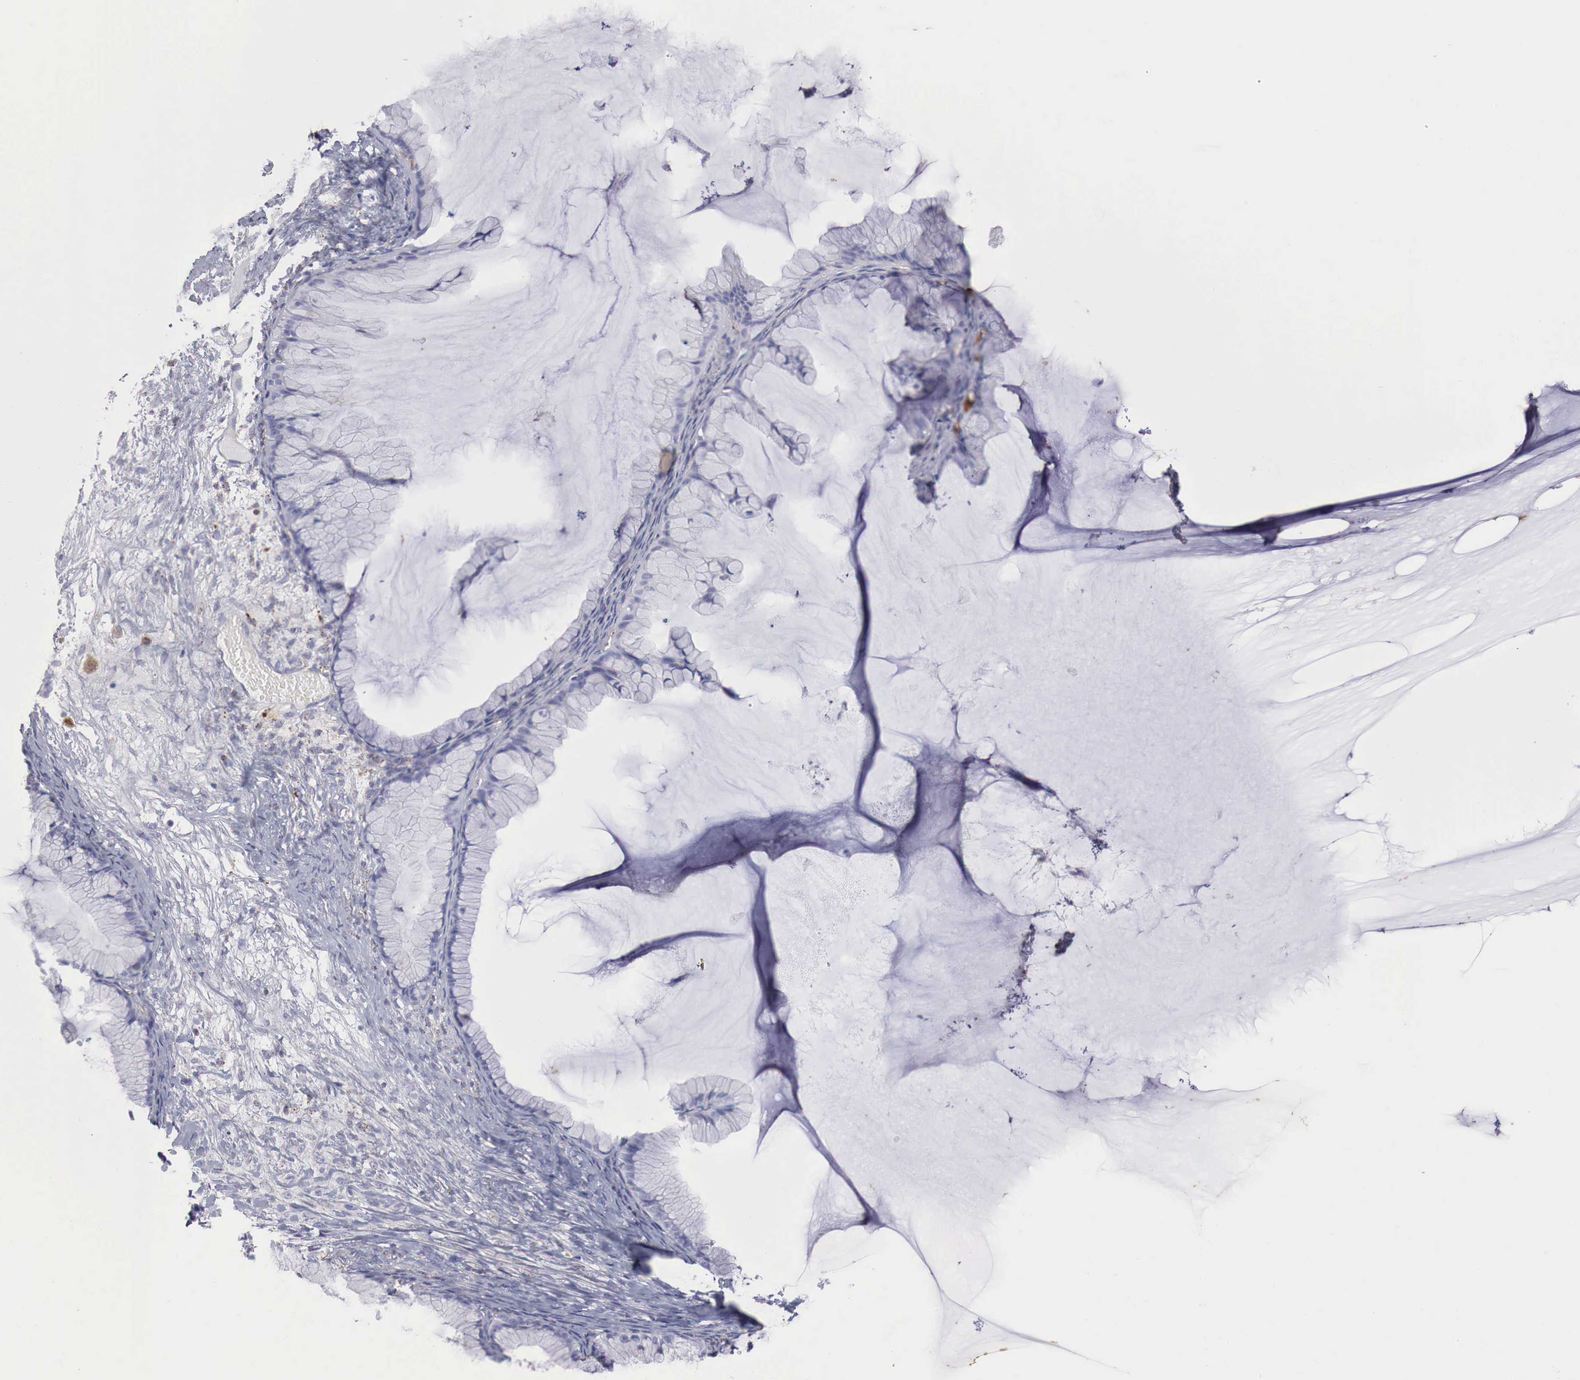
{"staining": {"intensity": "negative", "quantity": "none", "location": "none"}, "tissue": "ovarian cancer", "cell_type": "Tumor cells", "image_type": "cancer", "snomed": [{"axis": "morphology", "description": "Cystadenocarcinoma, mucinous, NOS"}, {"axis": "topography", "description": "Ovary"}], "caption": "There is no significant positivity in tumor cells of ovarian mucinous cystadenocarcinoma.", "gene": "GLA", "patient": {"sex": "female", "age": 41}}